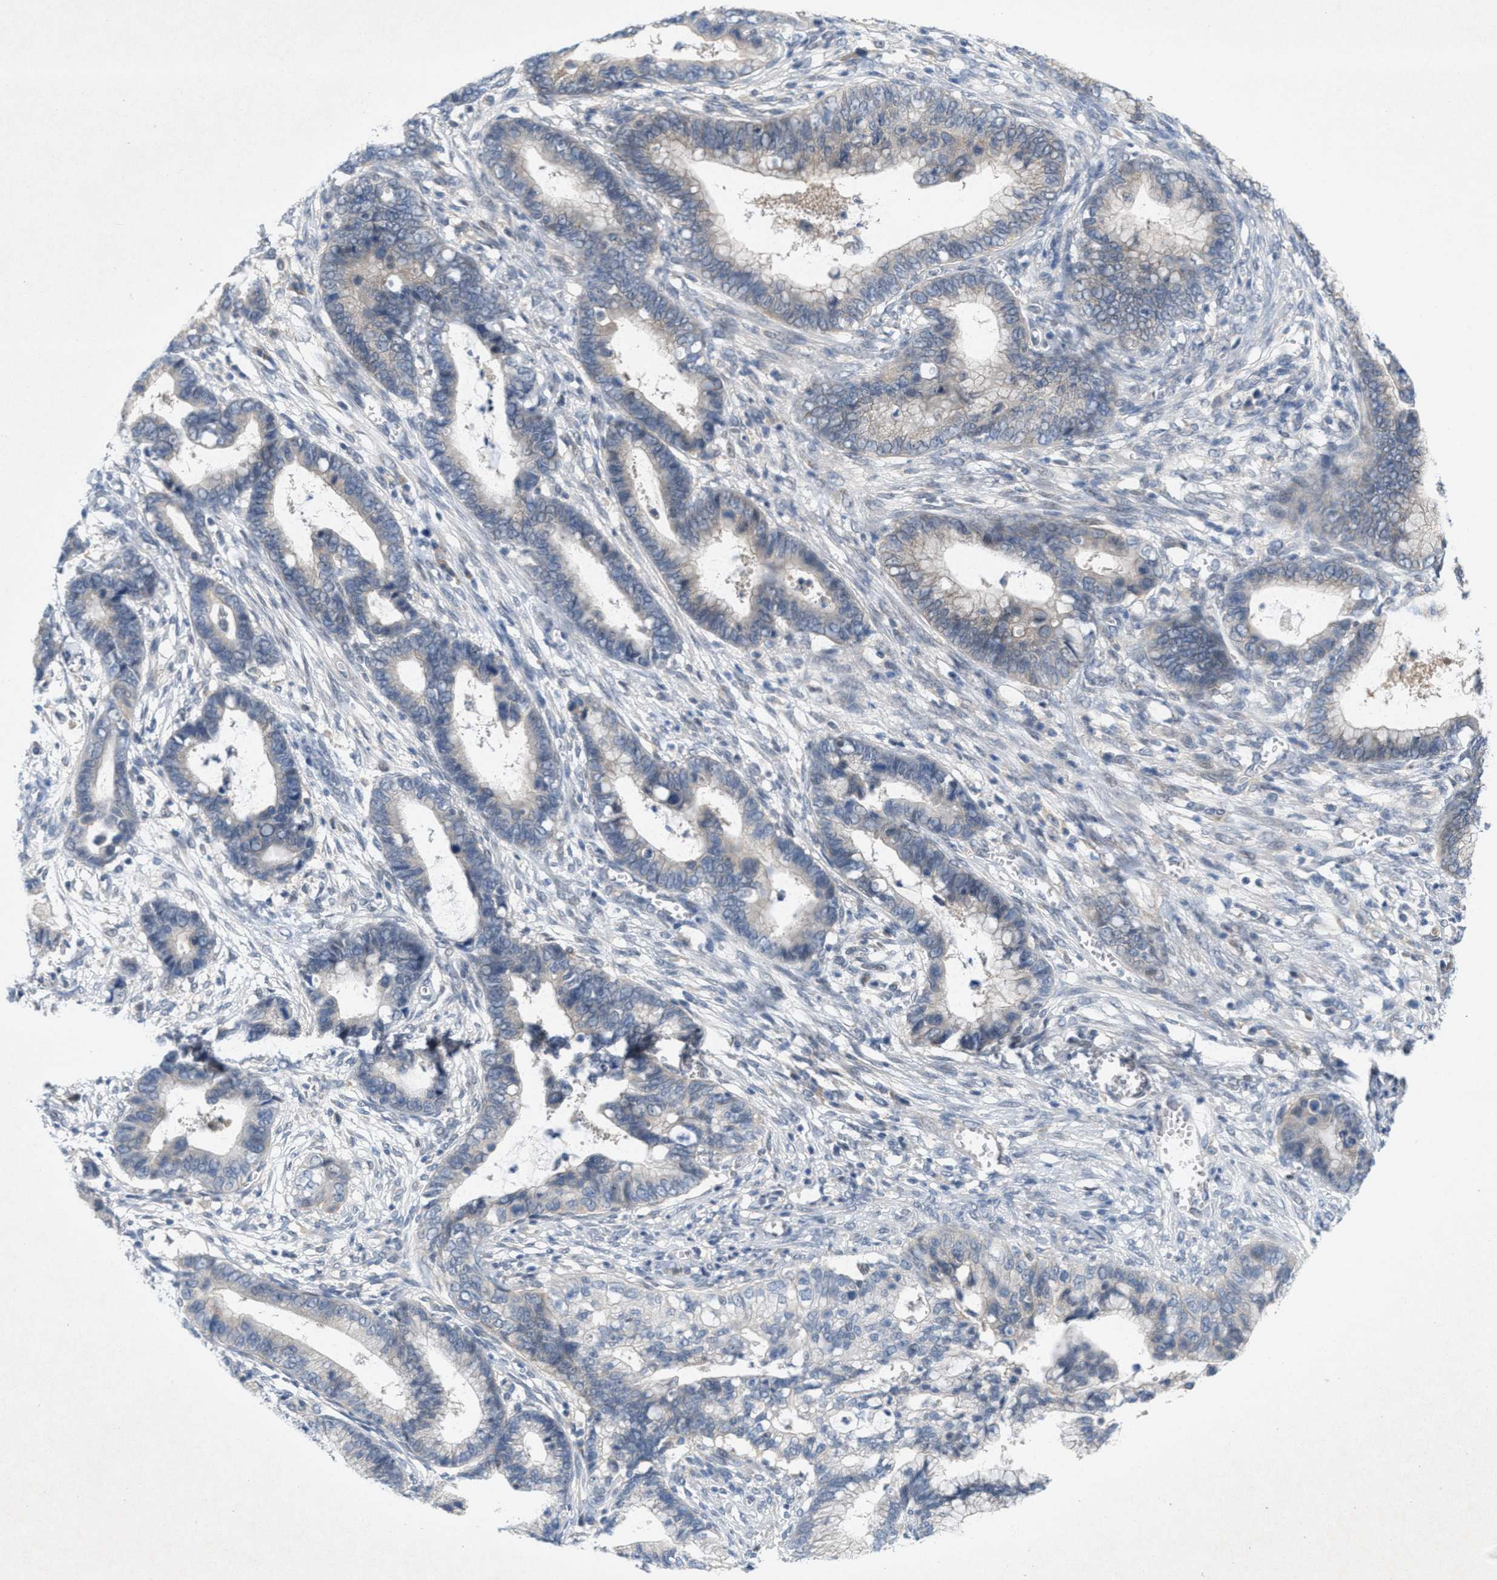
{"staining": {"intensity": "weak", "quantity": "25%-75%", "location": "cytoplasmic/membranous"}, "tissue": "cervical cancer", "cell_type": "Tumor cells", "image_type": "cancer", "snomed": [{"axis": "morphology", "description": "Adenocarcinoma, NOS"}, {"axis": "topography", "description": "Cervix"}], "caption": "This is an image of immunohistochemistry (IHC) staining of cervical adenocarcinoma, which shows weak staining in the cytoplasmic/membranous of tumor cells.", "gene": "WIPI2", "patient": {"sex": "female", "age": 44}}